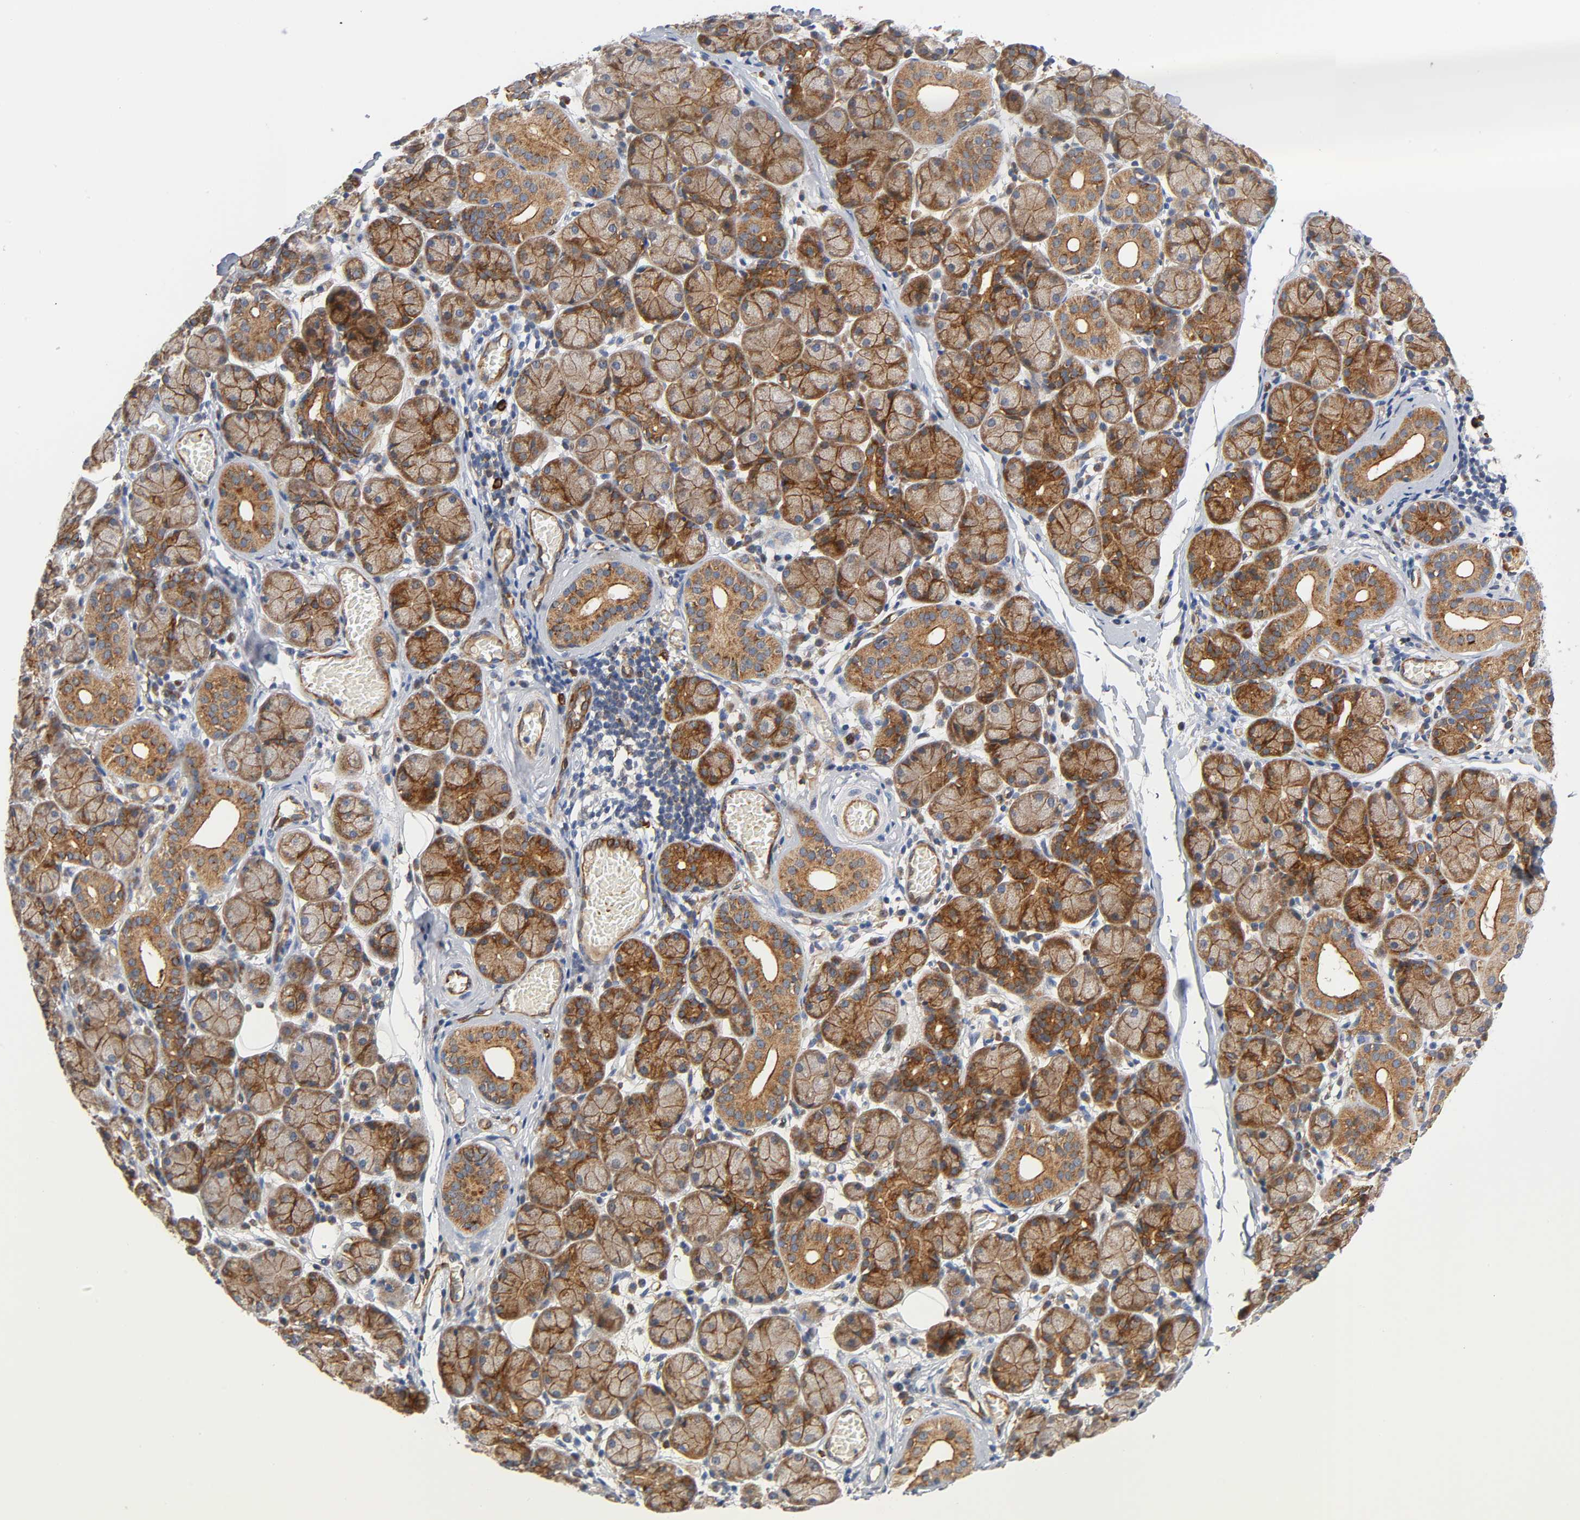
{"staining": {"intensity": "moderate", "quantity": ">75%", "location": "cytoplasmic/membranous"}, "tissue": "salivary gland", "cell_type": "Glandular cells", "image_type": "normal", "snomed": [{"axis": "morphology", "description": "Normal tissue, NOS"}, {"axis": "topography", "description": "Salivary gland"}], "caption": "A high-resolution photomicrograph shows immunohistochemistry (IHC) staining of normal salivary gland, which reveals moderate cytoplasmic/membranous expression in approximately >75% of glandular cells. Ihc stains the protein in brown and the nuclei are stained blue.", "gene": "CD2AP", "patient": {"sex": "female", "age": 24}}